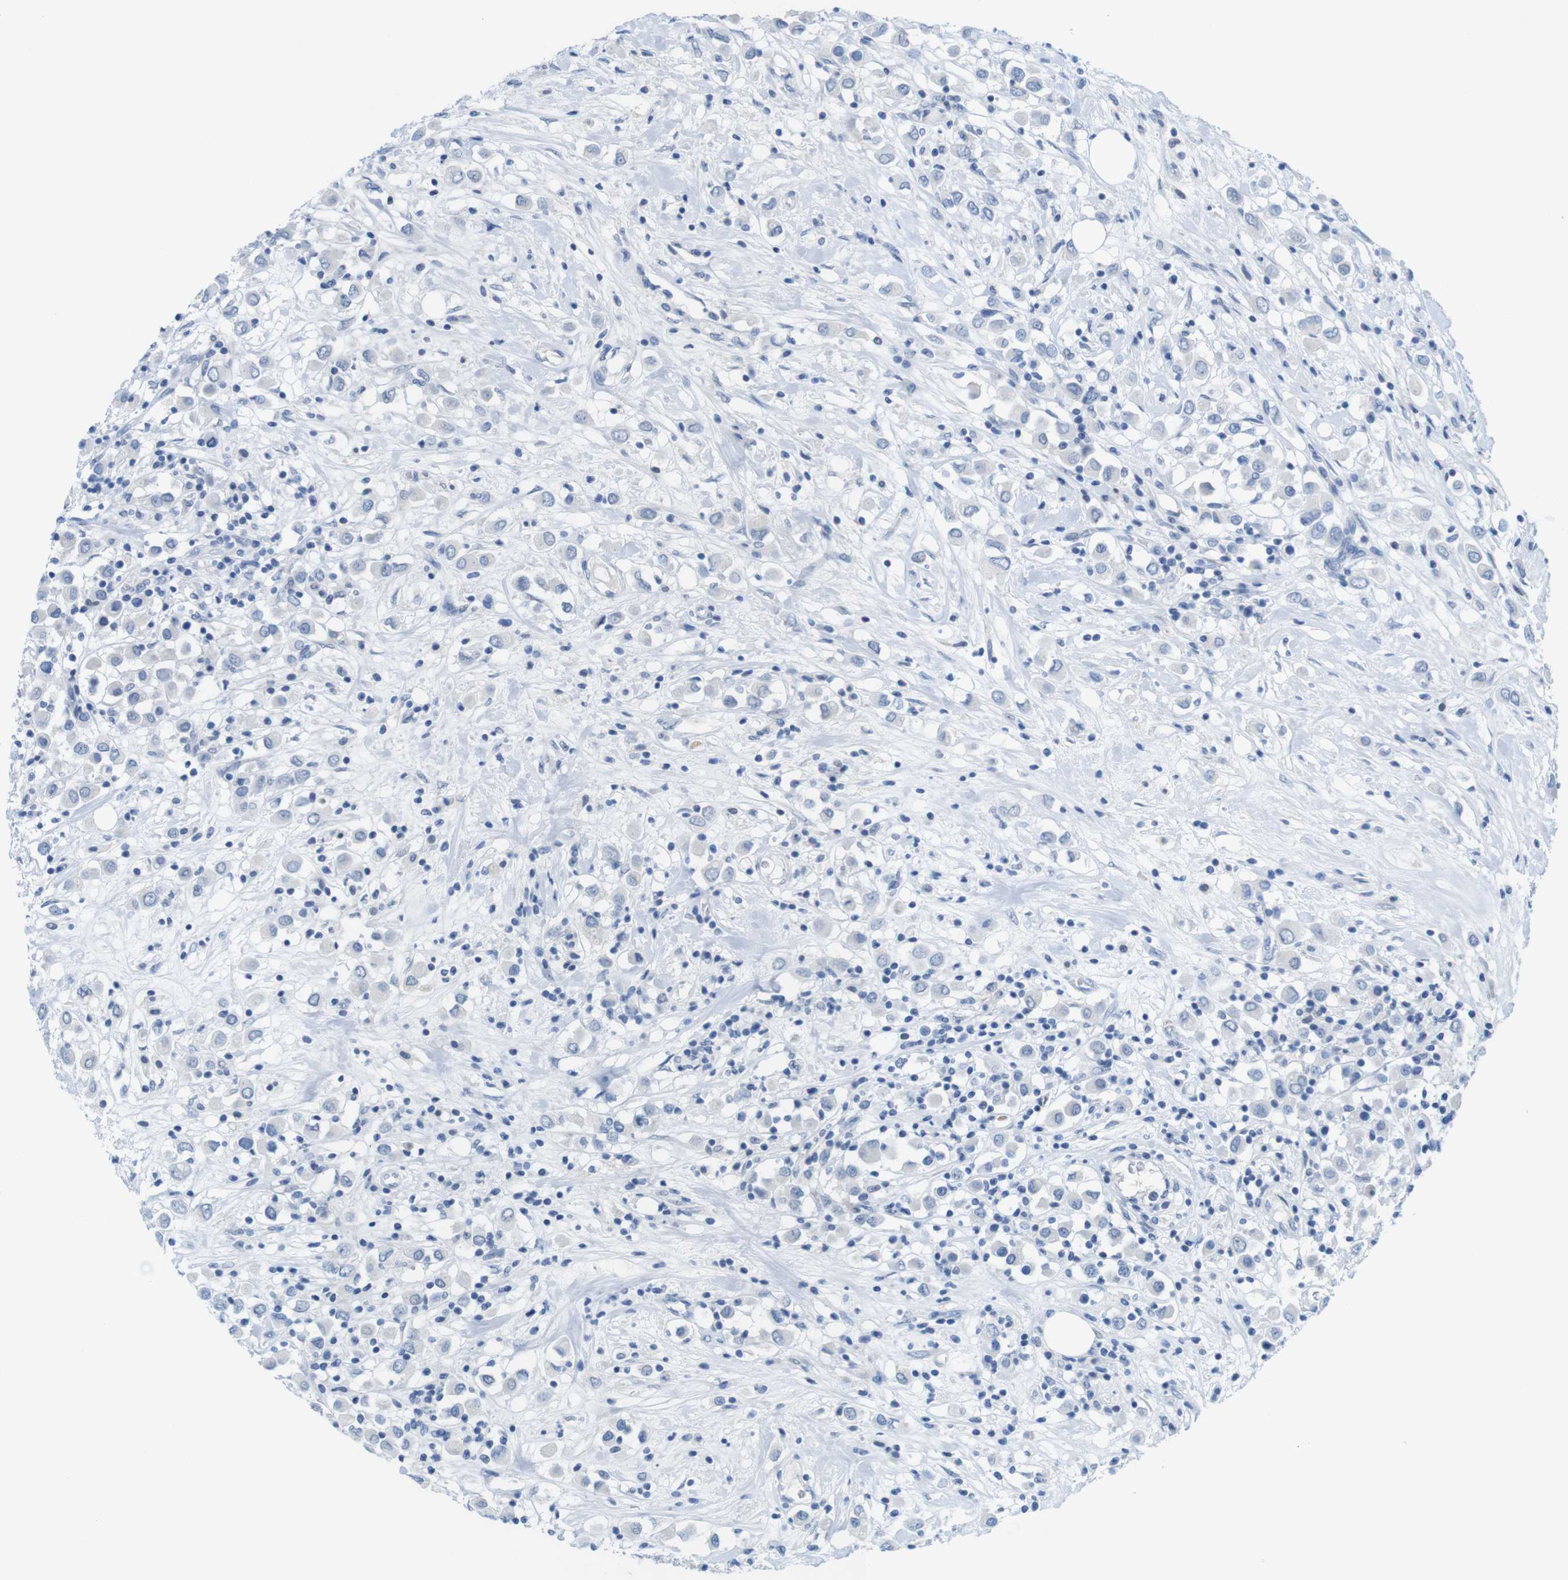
{"staining": {"intensity": "negative", "quantity": "none", "location": "none"}, "tissue": "breast cancer", "cell_type": "Tumor cells", "image_type": "cancer", "snomed": [{"axis": "morphology", "description": "Duct carcinoma"}, {"axis": "topography", "description": "Breast"}], "caption": "Tumor cells show no significant expression in breast cancer.", "gene": "OPN1SW", "patient": {"sex": "female", "age": 61}}